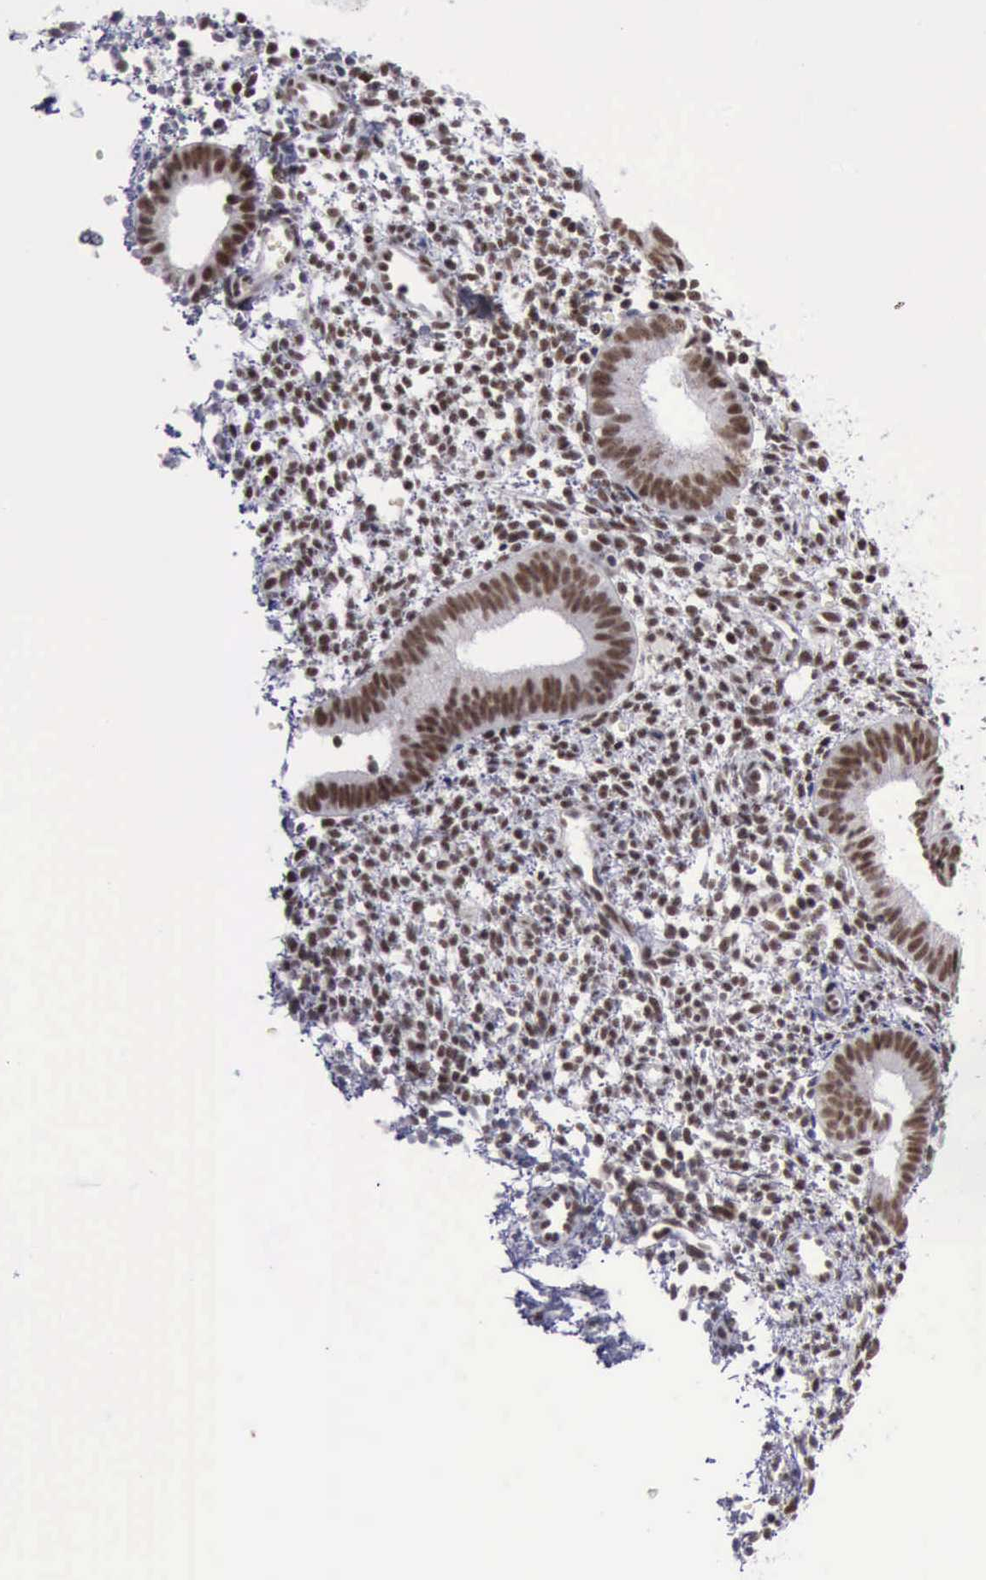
{"staining": {"intensity": "moderate", "quantity": "25%-75%", "location": "nuclear"}, "tissue": "endometrium", "cell_type": "Cells in endometrial stroma", "image_type": "normal", "snomed": [{"axis": "morphology", "description": "Normal tissue, NOS"}, {"axis": "topography", "description": "Endometrium"}], "caption": "Immunohistochemistry (IHC) micrograph of unremarkable endometrium: endometrium stained using immunohistochemistry shows medium levels of moderate protein expression localized specifically in the nuclear of cells in endometrial stroma, appearing as a nuclear brown color.", "gene": "YY1", "patient": {"sex": "female", "age": 35}}